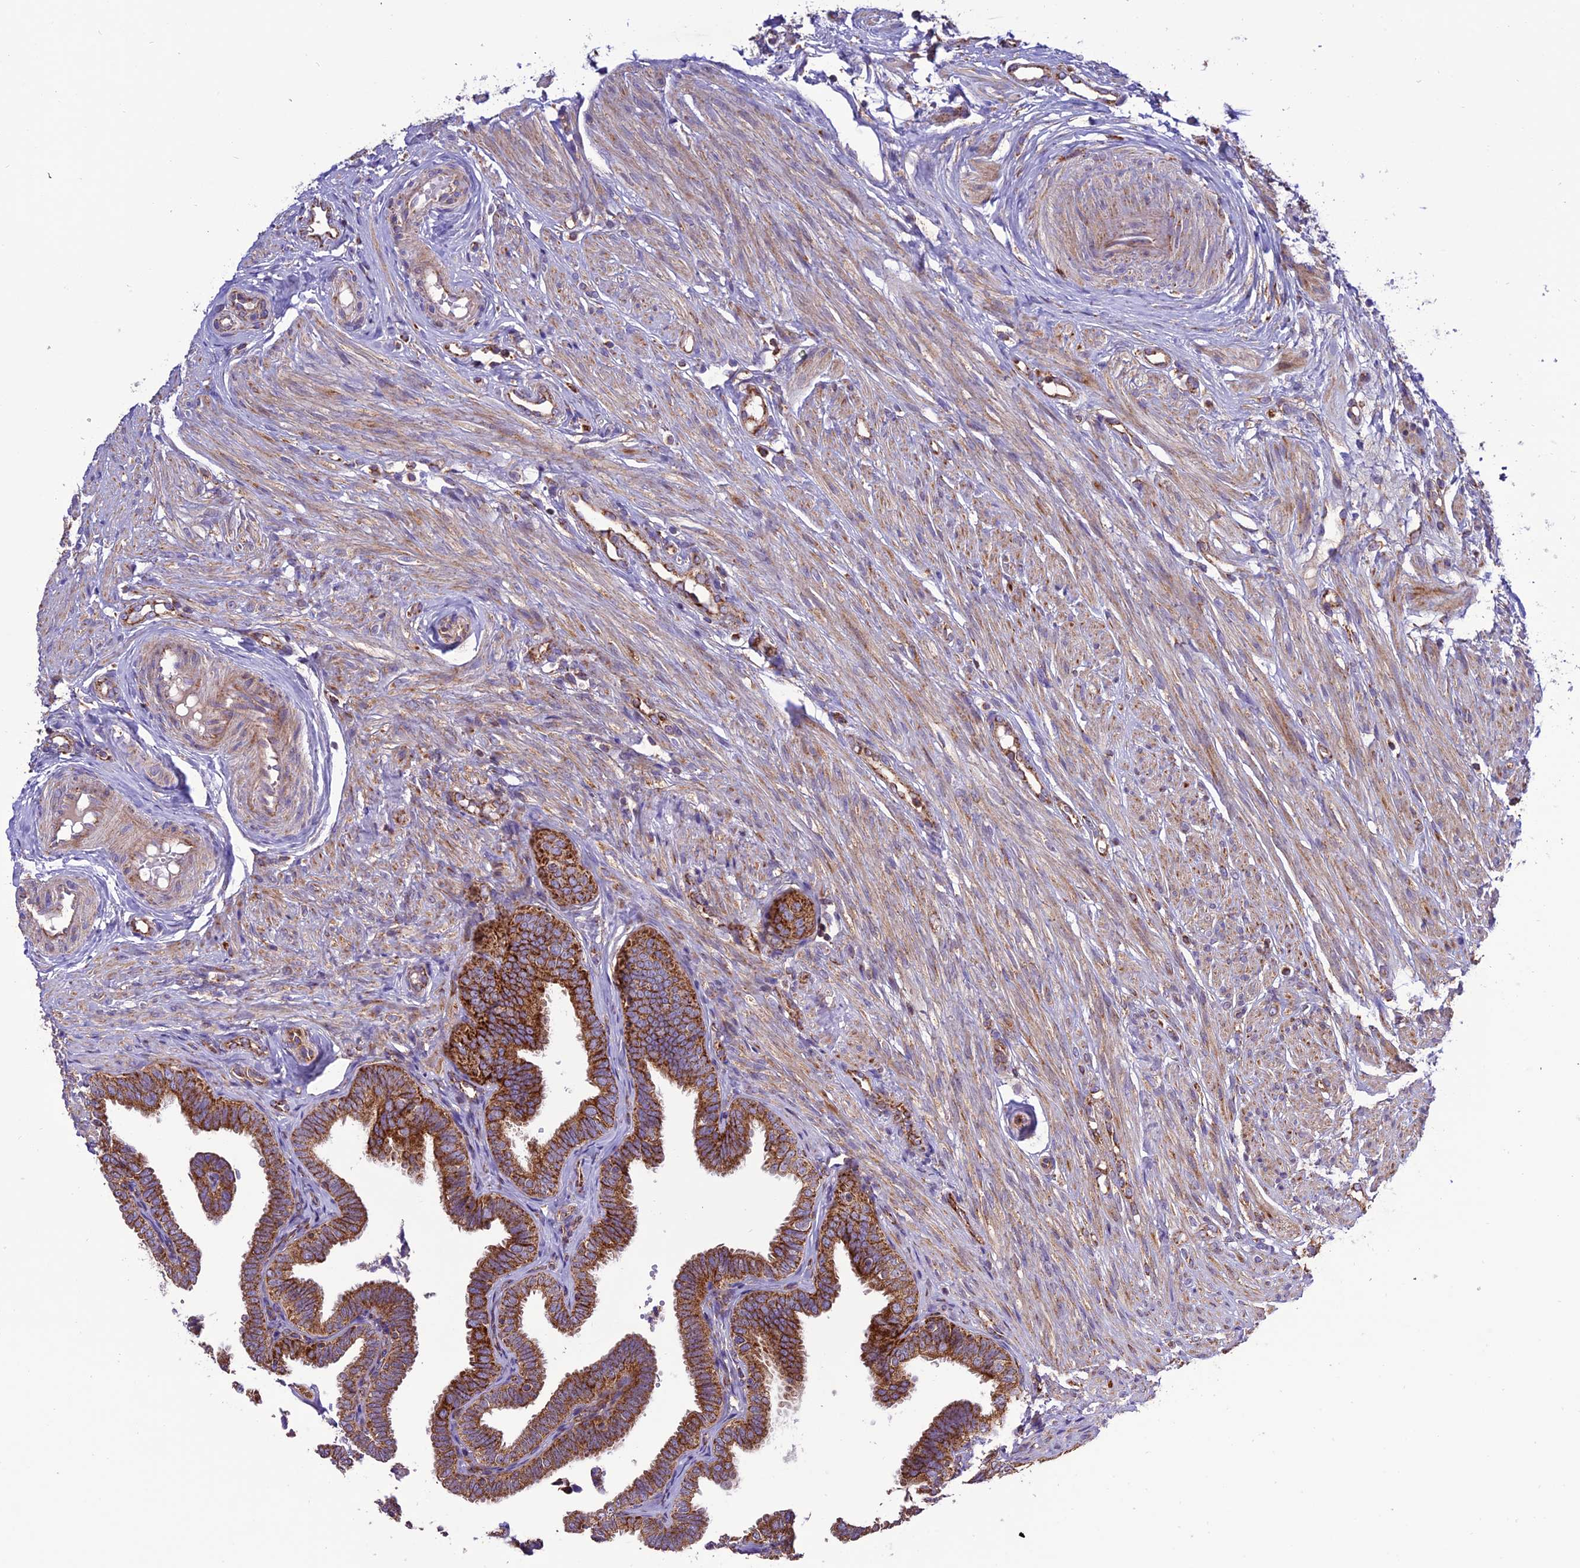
{"staining": {"intensity": "strong", "quantity": ">75%", "location": "cytoplasmic/membranous"}, "tissue": "fallopian tube", "cell_type": "Glandular cells", "image_type": "normal", "snomed": [{"axis": "morphology", "description": "Normal tissue, NOS"}, {"axis": "topography", "description": "Fallopian tube"}], "caption": "DAB (3,3'-diaminobenzidine) immunohistochemical staining of benign human fallopian tube demonstrates strong cytoplasmic/membranous protein staining in about >75% of glandular cells. (IHC, brightfield microscopy, high magnification).", "gene": "MRPS9", "patient": {"sex": "female", "age": 39}}